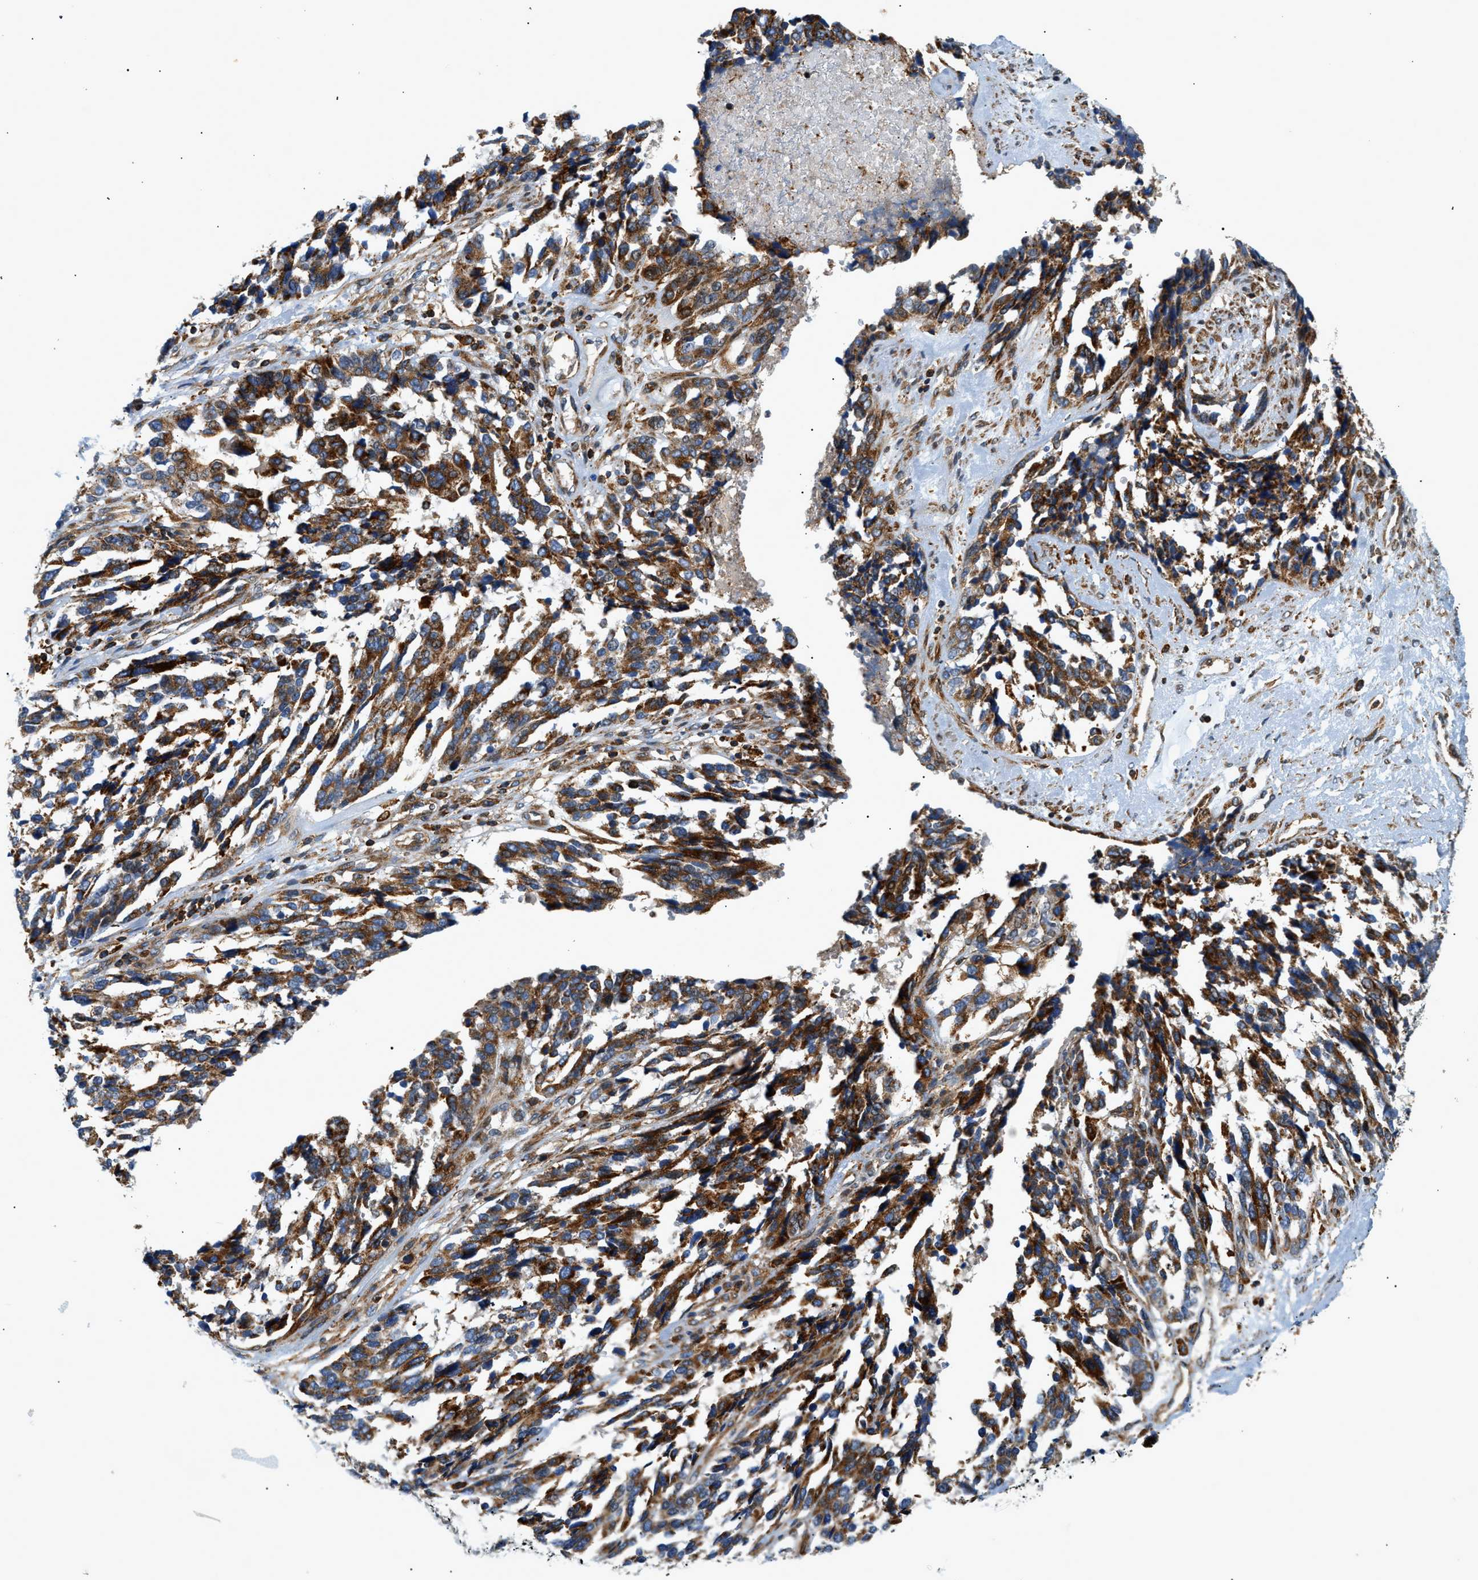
{"staining": {"intensity": "strong", "quantity": ">75%", "location": "cytoplasmic/membranous"}, "tissue": "ovarian cancer", "cell_type": "Tumor cells", "image_type": "cancer", "snomed": [{"axis": "morphology", "description": "Cystadenocarcinoma, serous, NOS"}, {"axis": "topography", "description": "Ovary"}], "caption": "Protein staining by immunohistochemistry displays strong cytoplasmic/membranous expression in about >75% of tumor cells in ovarian serous cystadenocarcinoma. The protein of interest is shown in brown color, while the nuclei are stained blue.", "gene": "DHODH", "patient": {"sex": "female", "age": 44}}